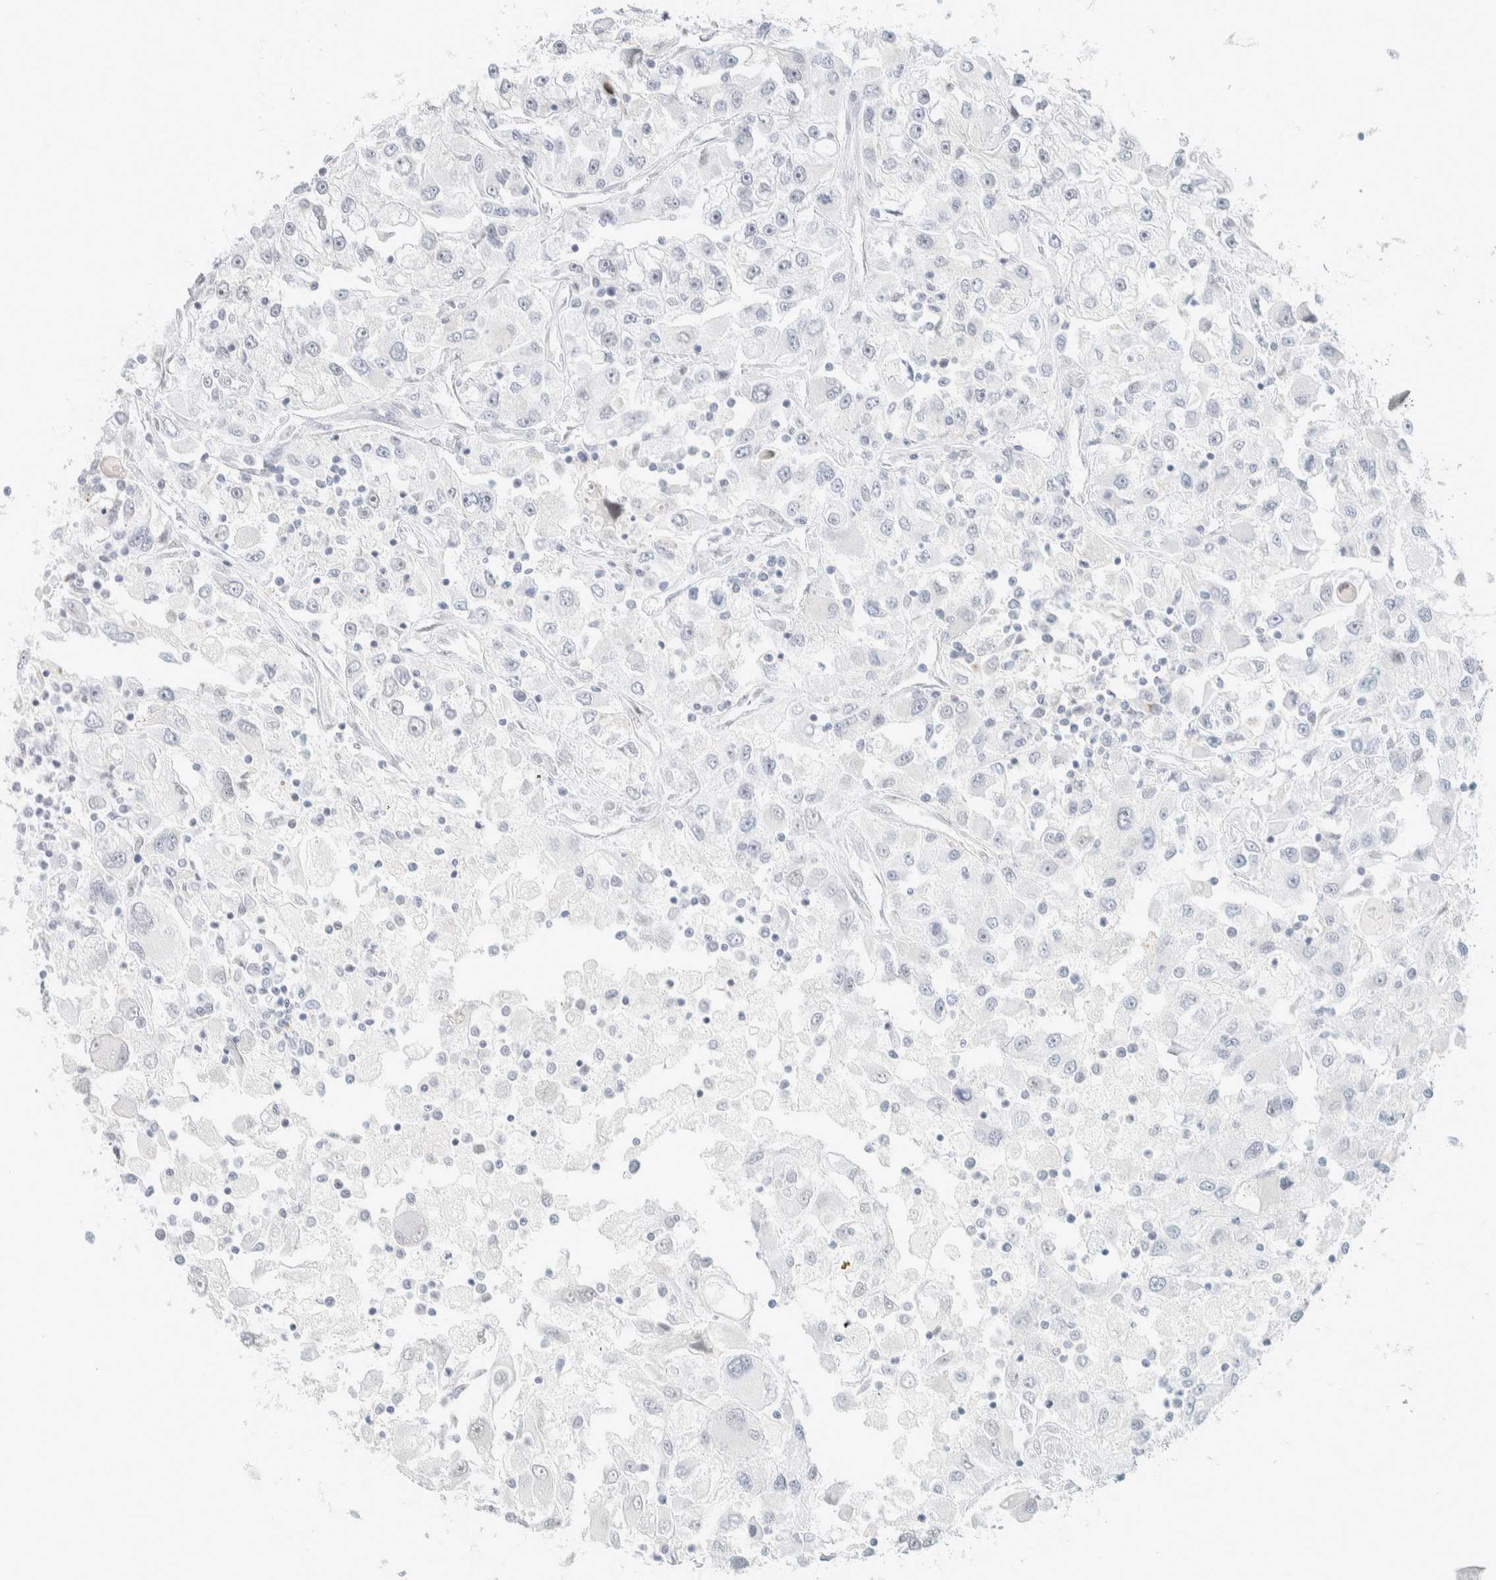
{"staining": {"intensity": "negative", "quantity": "none", "location": "none"}, "tissue": "renal cancer", "cell_type": "Tumor cells", "image_type": "cancer", "snomed": [{"axis": "morphology", "description": "Adenocarcinoma, NOS"}, {"axis": "topography", "description": "Kidney"}], "caption": "Tumor cells are negative for protein expression in human renal cancer.", "gene": "CDH17", "patient": {"sex": "female", "age": 52}}